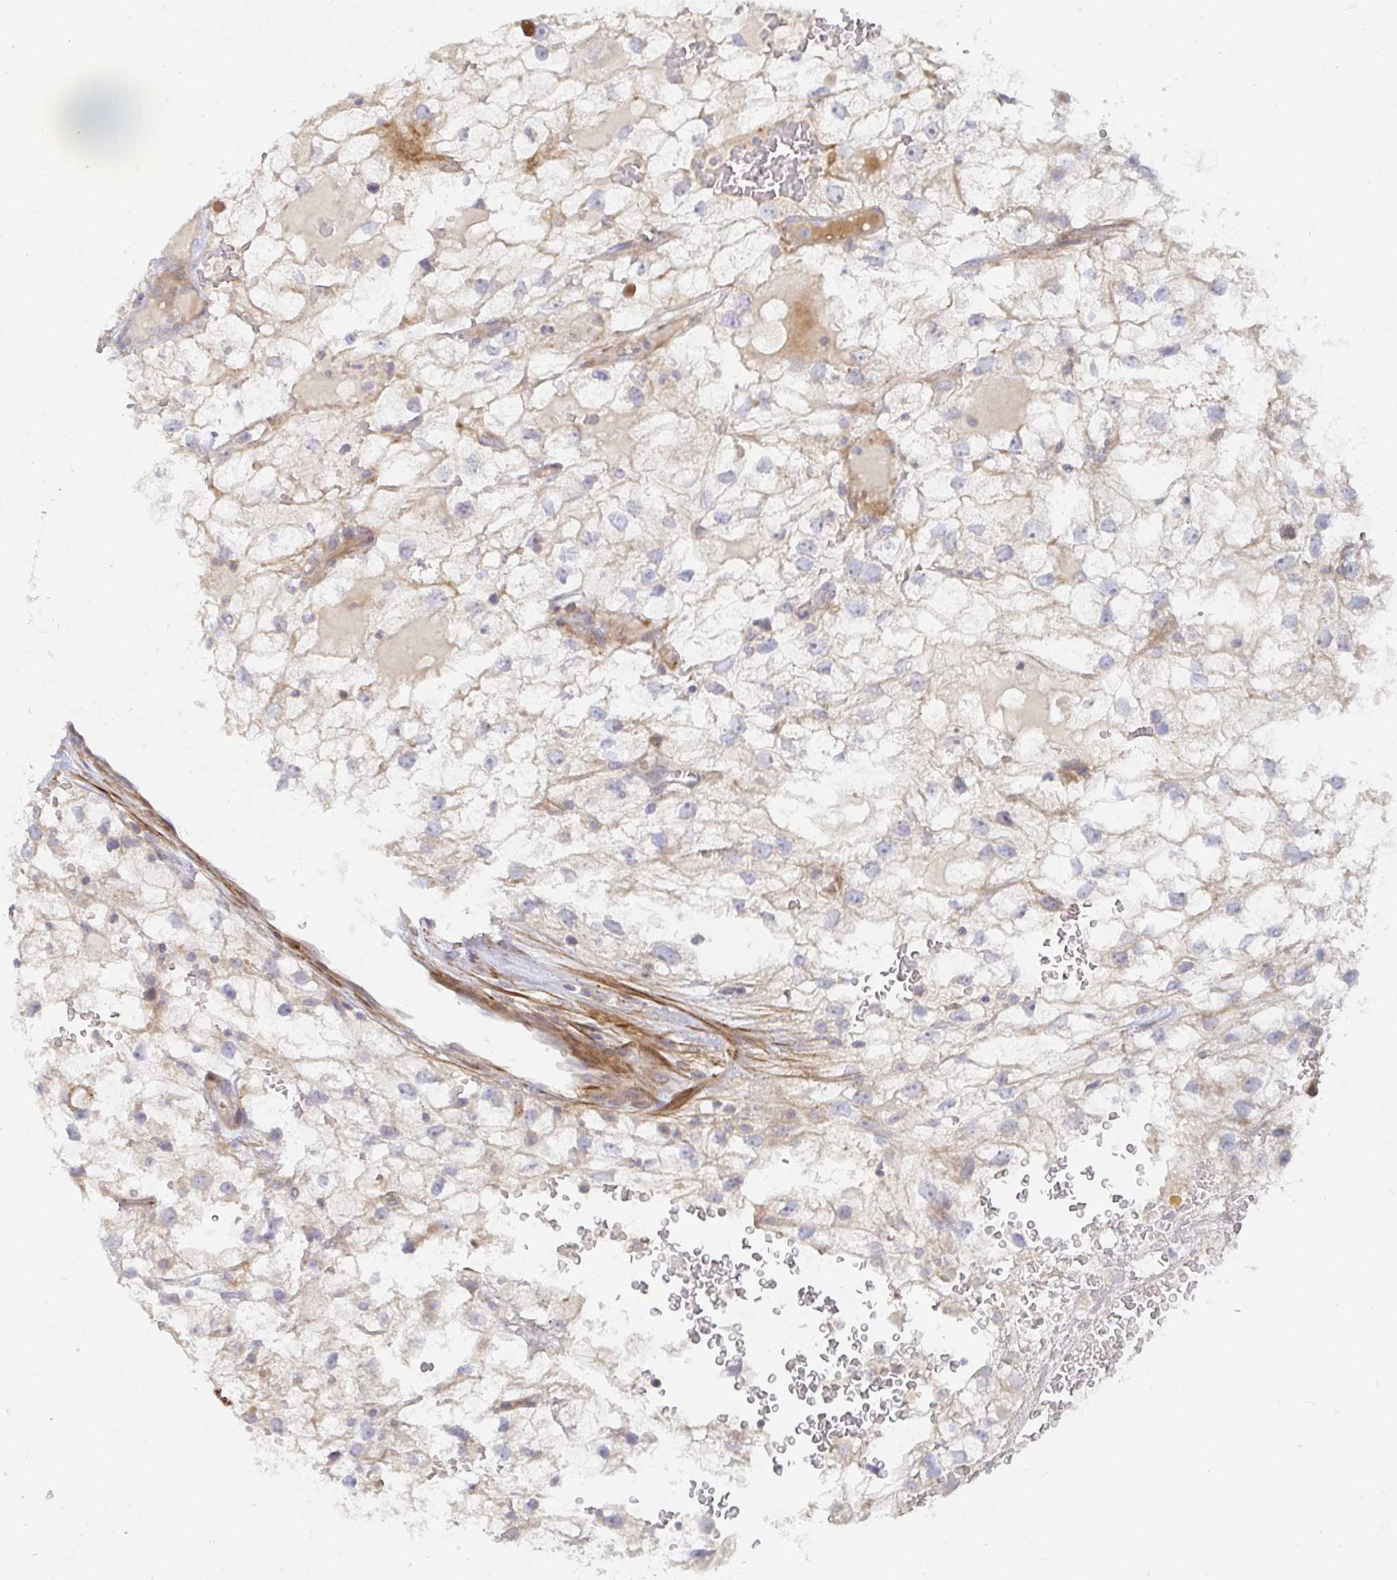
{"staining": {"intensity": "weak", "quantity": "<25%", "location": "cytoplasmic/membranous"}, "tissue": "renal cancer", "cell_type": "Tumor cells", "image_type": "cancer", "snomed": [{"axis": "morphology", "description": "Adenocarcinoma, NOS"}, {"axis": "topography", "description": "Kidney"}], "caption": "A photomicrograph of renal cancer stained for a protein shows no brown staining in tumor cells.", "gene": "SSH2", "patient": {"sex": "male", "age": 59}}